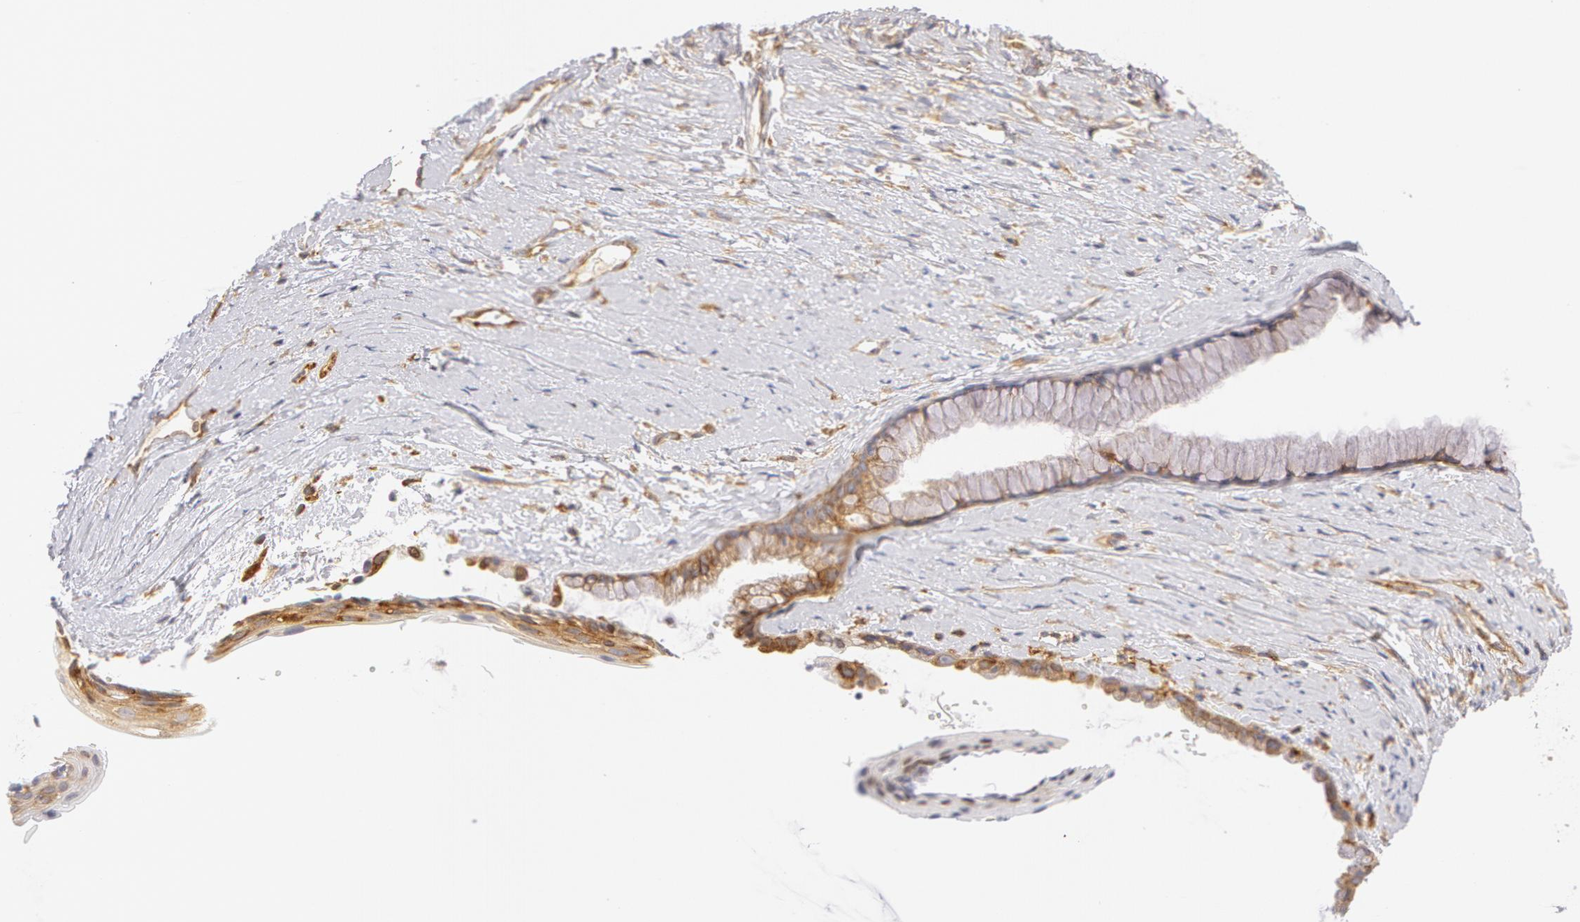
{"staining": {"intensity": "negative", "quantity": "none", "location": "none"}, "tissue": "cervix", "cell_type": "Glandular cells", "image_type": "normal", "snomed": [{"axis": "morphology", "description": "Normal tissue, NOS"}, {"axis": "topography", "description": "Cervix"}], "caption": "Cervix was stained to show a protein in brown. There is no significant staining in glandular cells.", "gene": "DDX3X", "patient": {"sex": "female", "age": 82}}